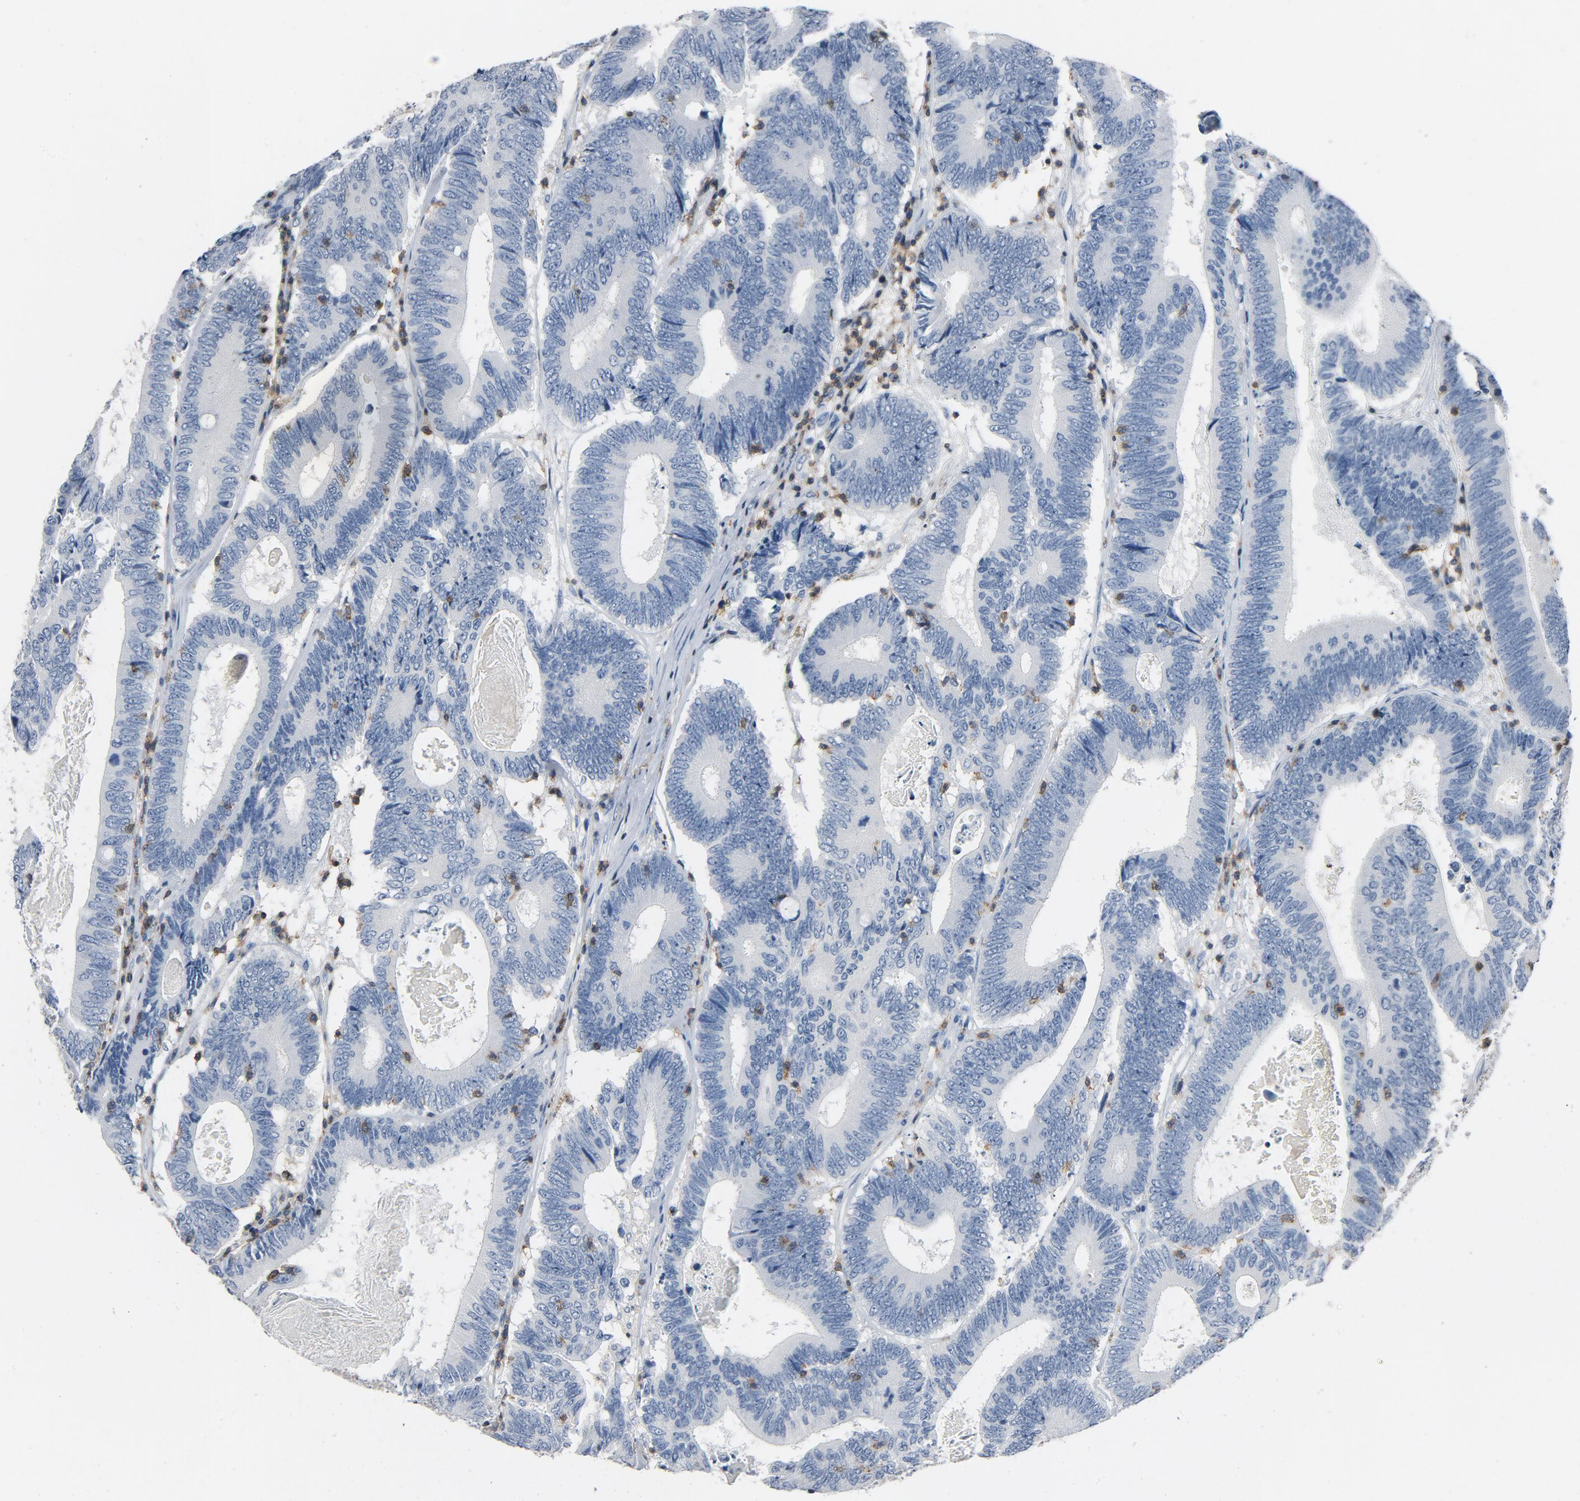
{"staining": {"intensity": "negative", "quantity": "none", "location": "none"}, "tissue": "colorectal cancer", "cell_type": "Tumor cells", "image_type": "cancer", "snomed": [{"axis": "morphology", "description": "Adenocarcinoma, NOS"}, {"axis": "topography", "description": "Colon"}], "caption": "The image demonstrates no significant positivity in tumor cells of colorectal cancer. (DAB (3,3'-diaminobenzidine) IHC with hematoxylin counter stain).", "gene": "LCK", "patient": {"sex": "female", "age": 78}}